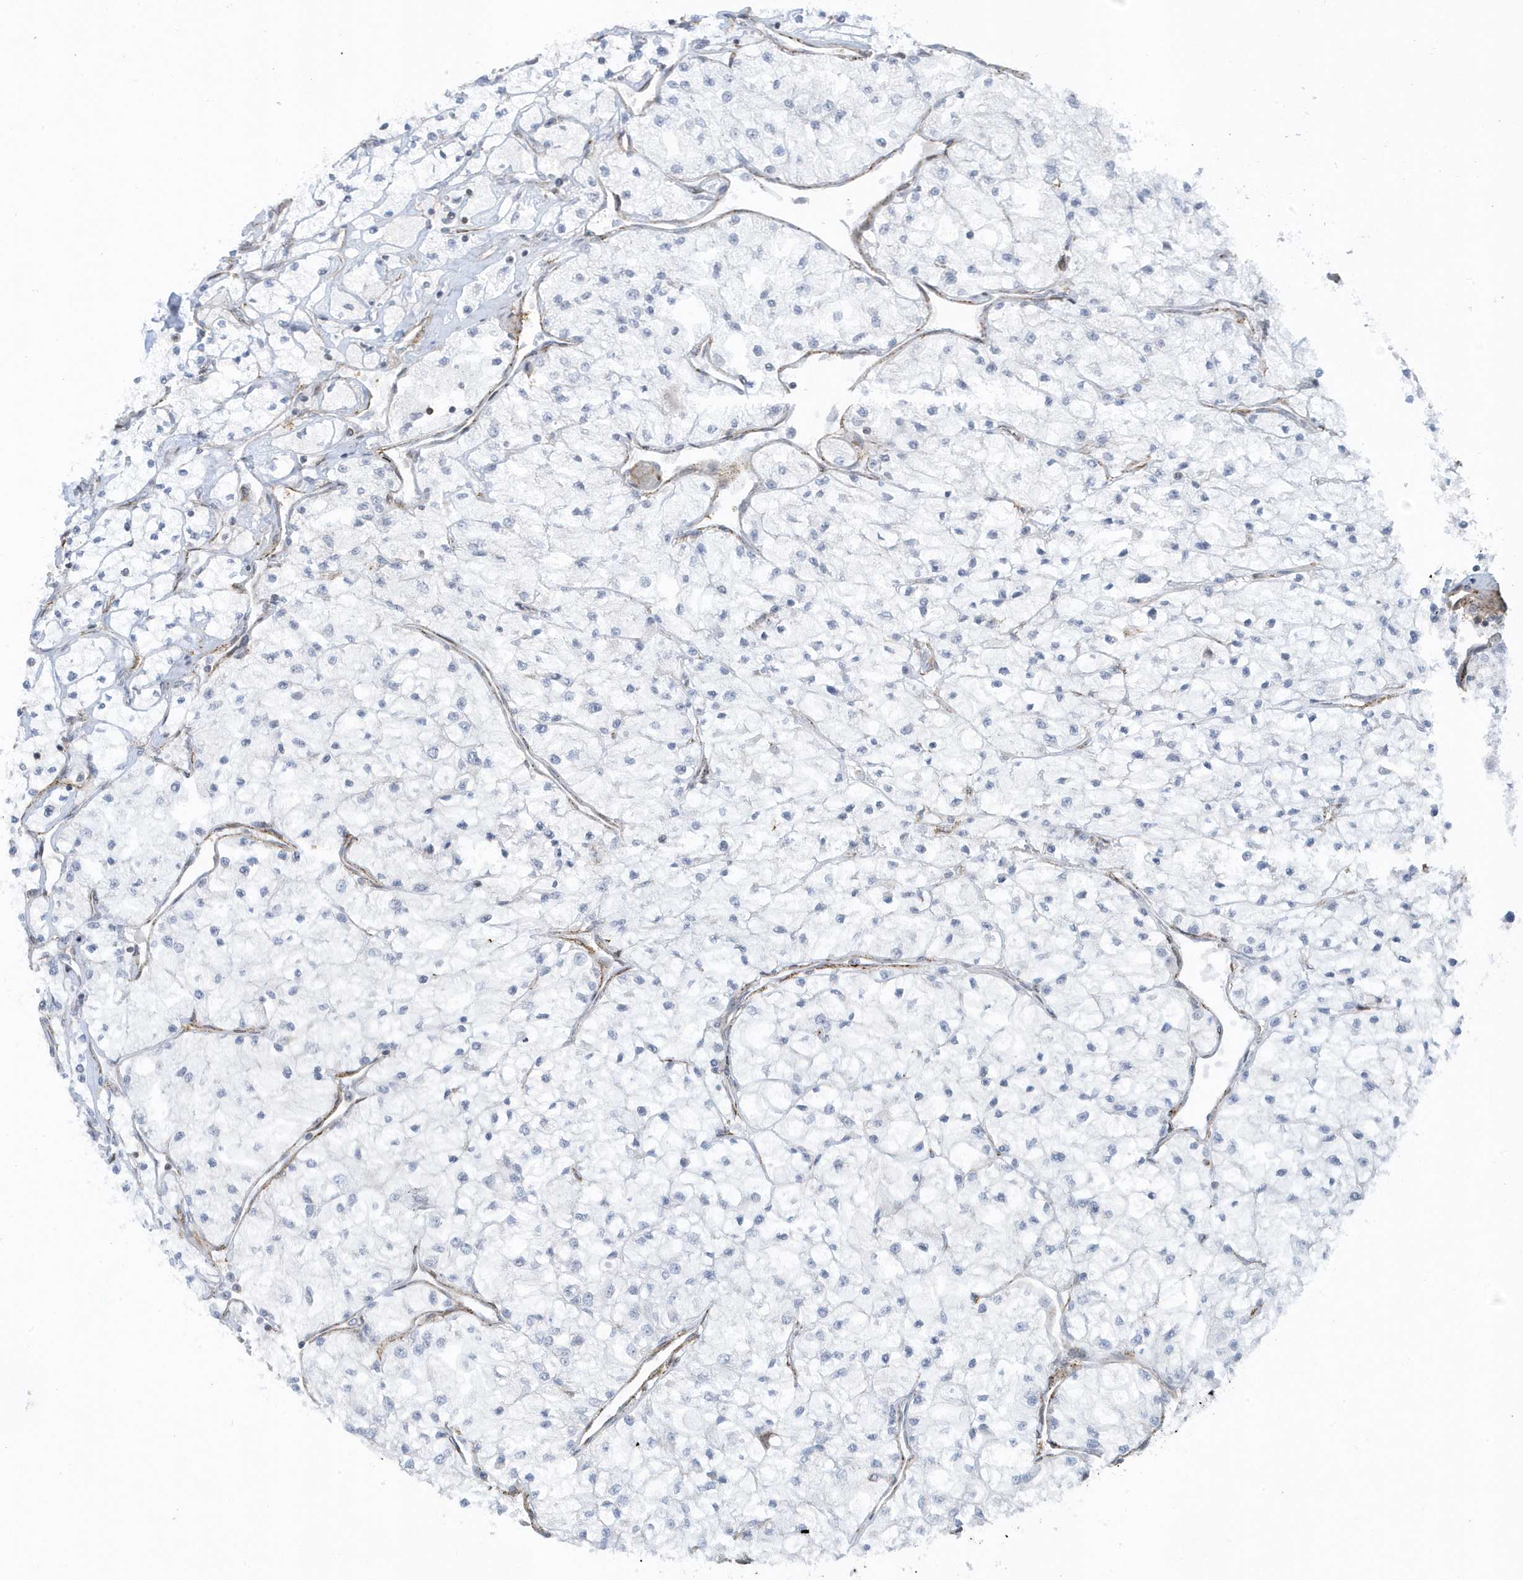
{"staining": {"intensity": "negative", "quantity": "none", "location": "none"}, "tissue": "renal cancer", "cell_type": "Tumor cells", "image_type": "cancer", "snomed": [{"axis": "morphology", "description": "Adenocarcinoma, NOS"}, {"axis": "topography", "description": "Kidney"}], "caption": "DAB immunohistochemical staining of renal cancer (adenocarcinoma) displays no significant staining in tumor cells.", "gene": "CACNB2", "patient": {"sex": "male", "age": 80}}